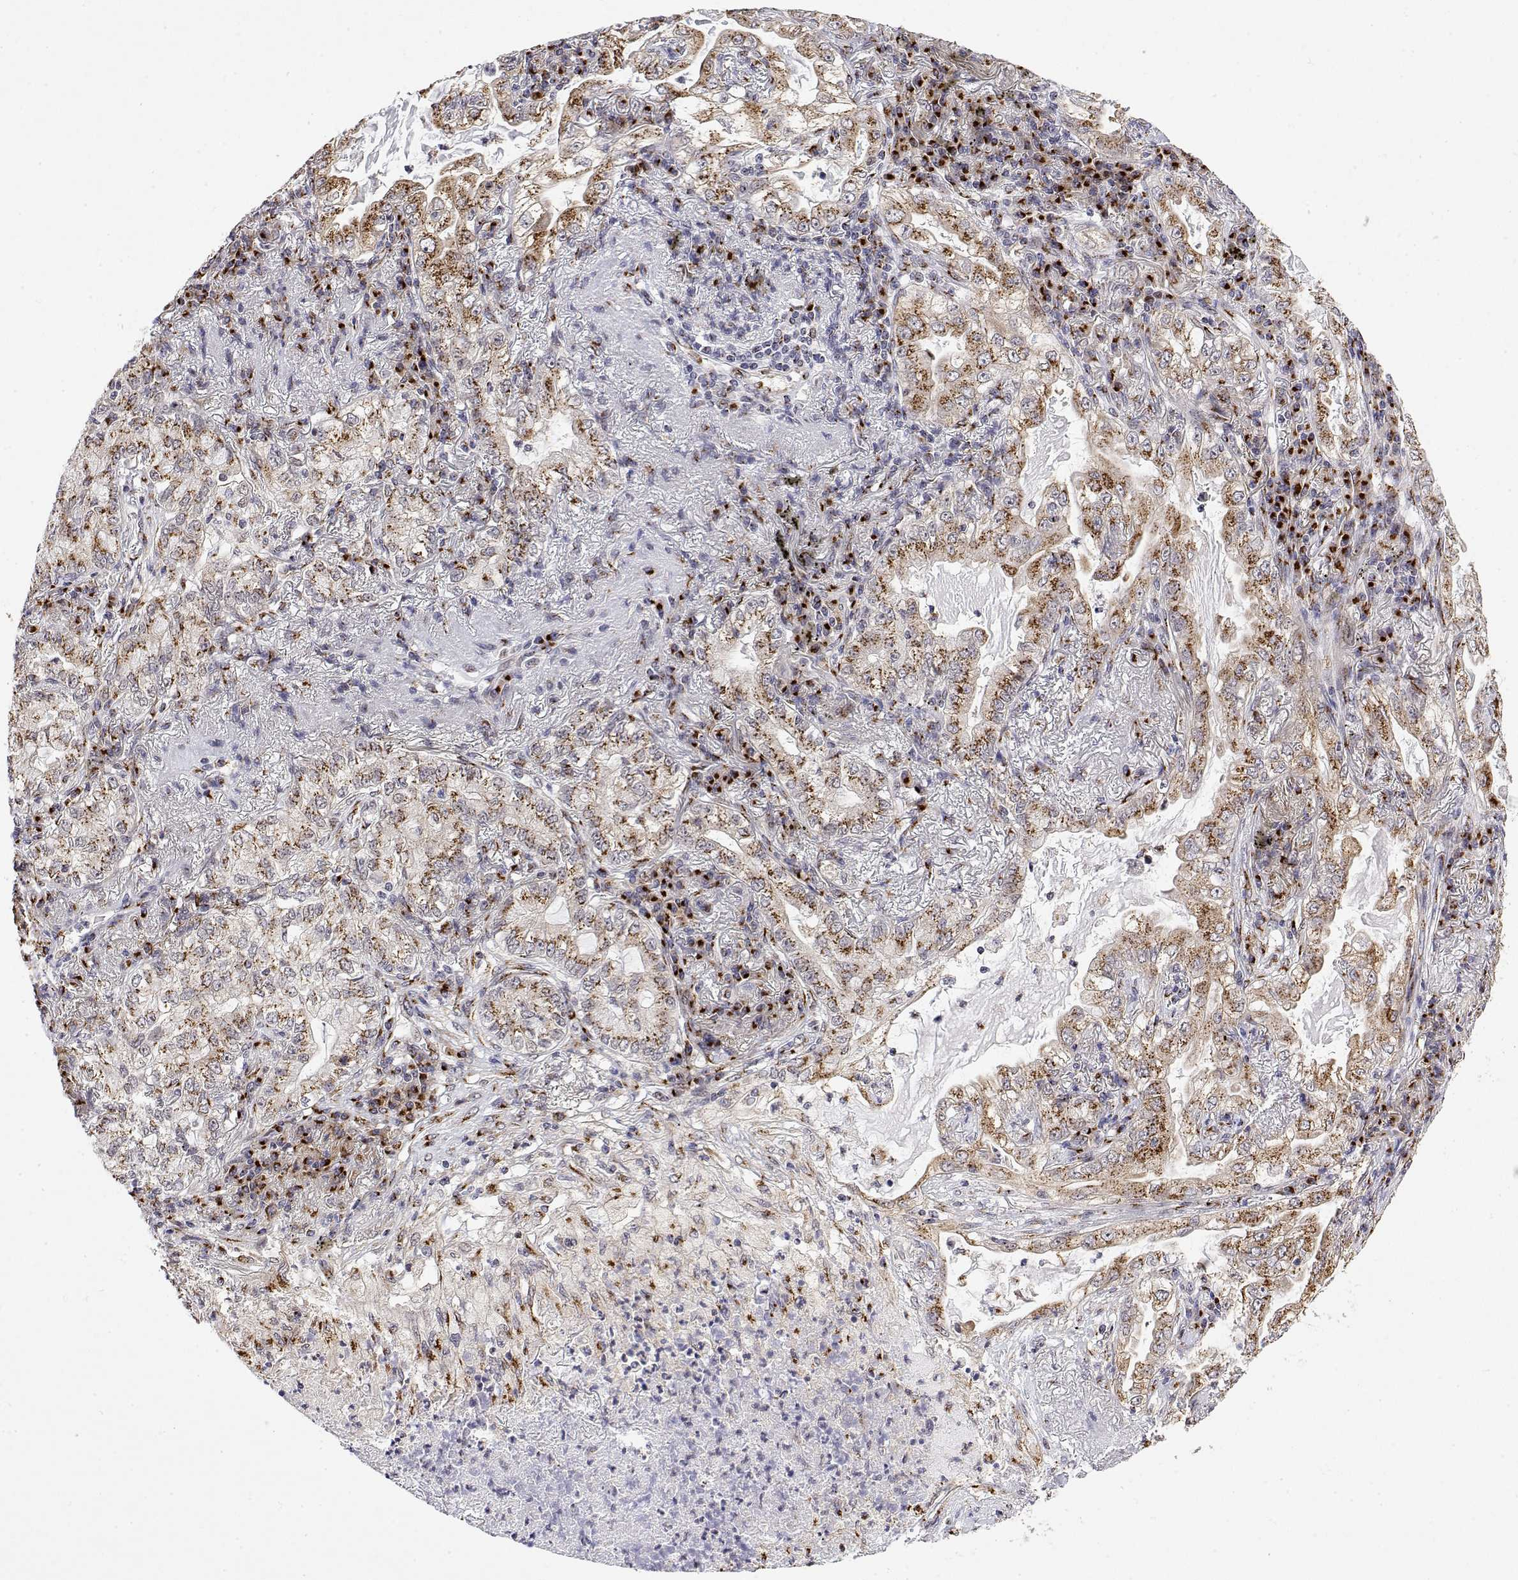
{"staining": {"intensity": "moderate", "quantity": ">75%", "location": "cytoplasmic/membranous"}, "tissue": "lung cancer", "cell_type": "Tumor cells", "image_type": "cancer", "snomed": [{"axis": "morphology", "description": "Adenocarcinoma, NOS"}, {"axis": "topography", "description": "Lung"}], "caption": "Adenocarcinoma (lung) stained with a brown dye reveals moderate cytoplasmic/membranous positive staining in about >75% of tumor cells.", "gene": "YIPF3", "patient": {"sex": "female", "age": 73}}